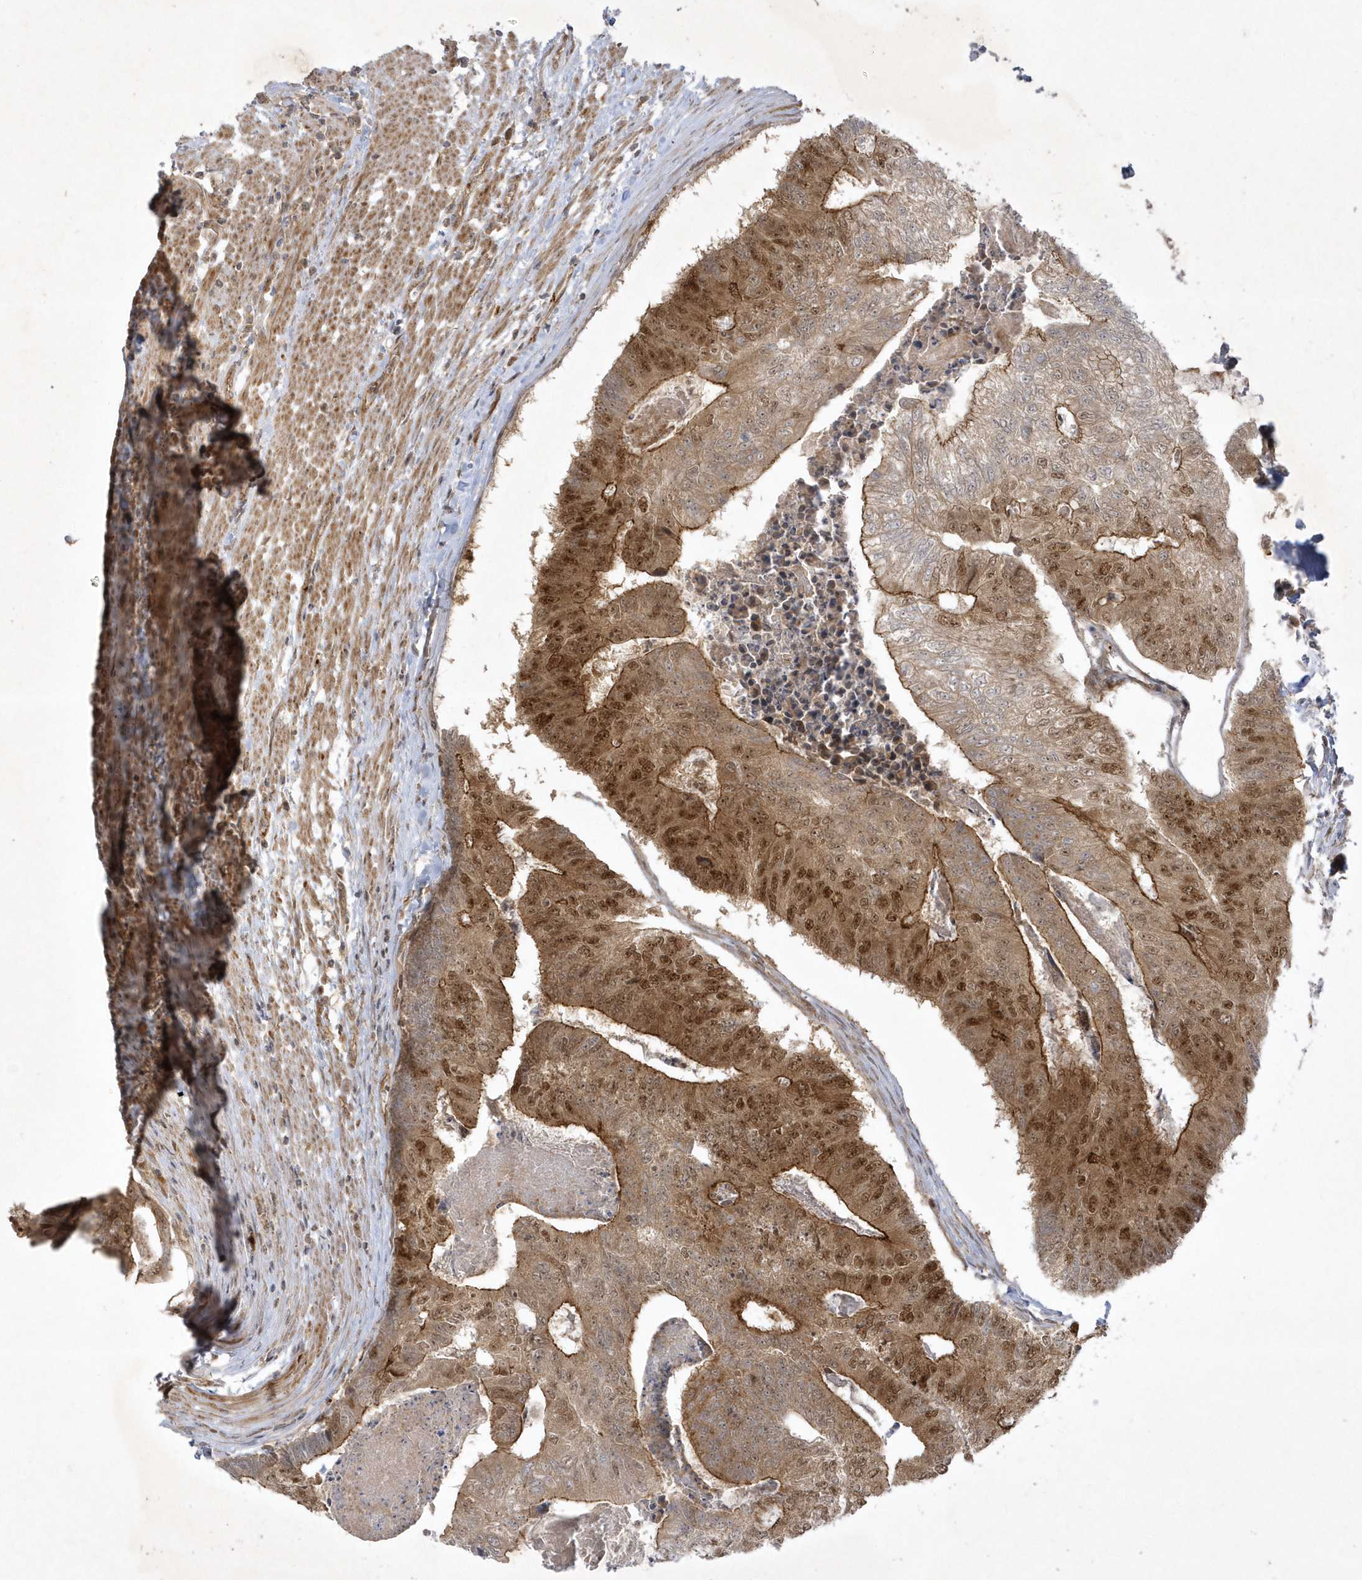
{"staining": {"intensity": "moderate", "quantity": ">75%", "location": "cytoplasmic/membranous,nuclear"}, "tissue": "colorectal cancer", "cell_type": "Tumor cells", "image_type": "cancer", "snomed": [{"axis": "morphology", "description": "Adenocarcinoma, NOS"}, {"axis": "topography", "description": "Colon"}], "caption": "Colorectal cancer (adenocarcinoma) stained for a protein (brown) shows moderate cytoplasmic/membranous and nuclear positive expression in approximately >75% of tumor cells.", "gene": "NAF1", "patient": {"sex": "female", "age": 67}}